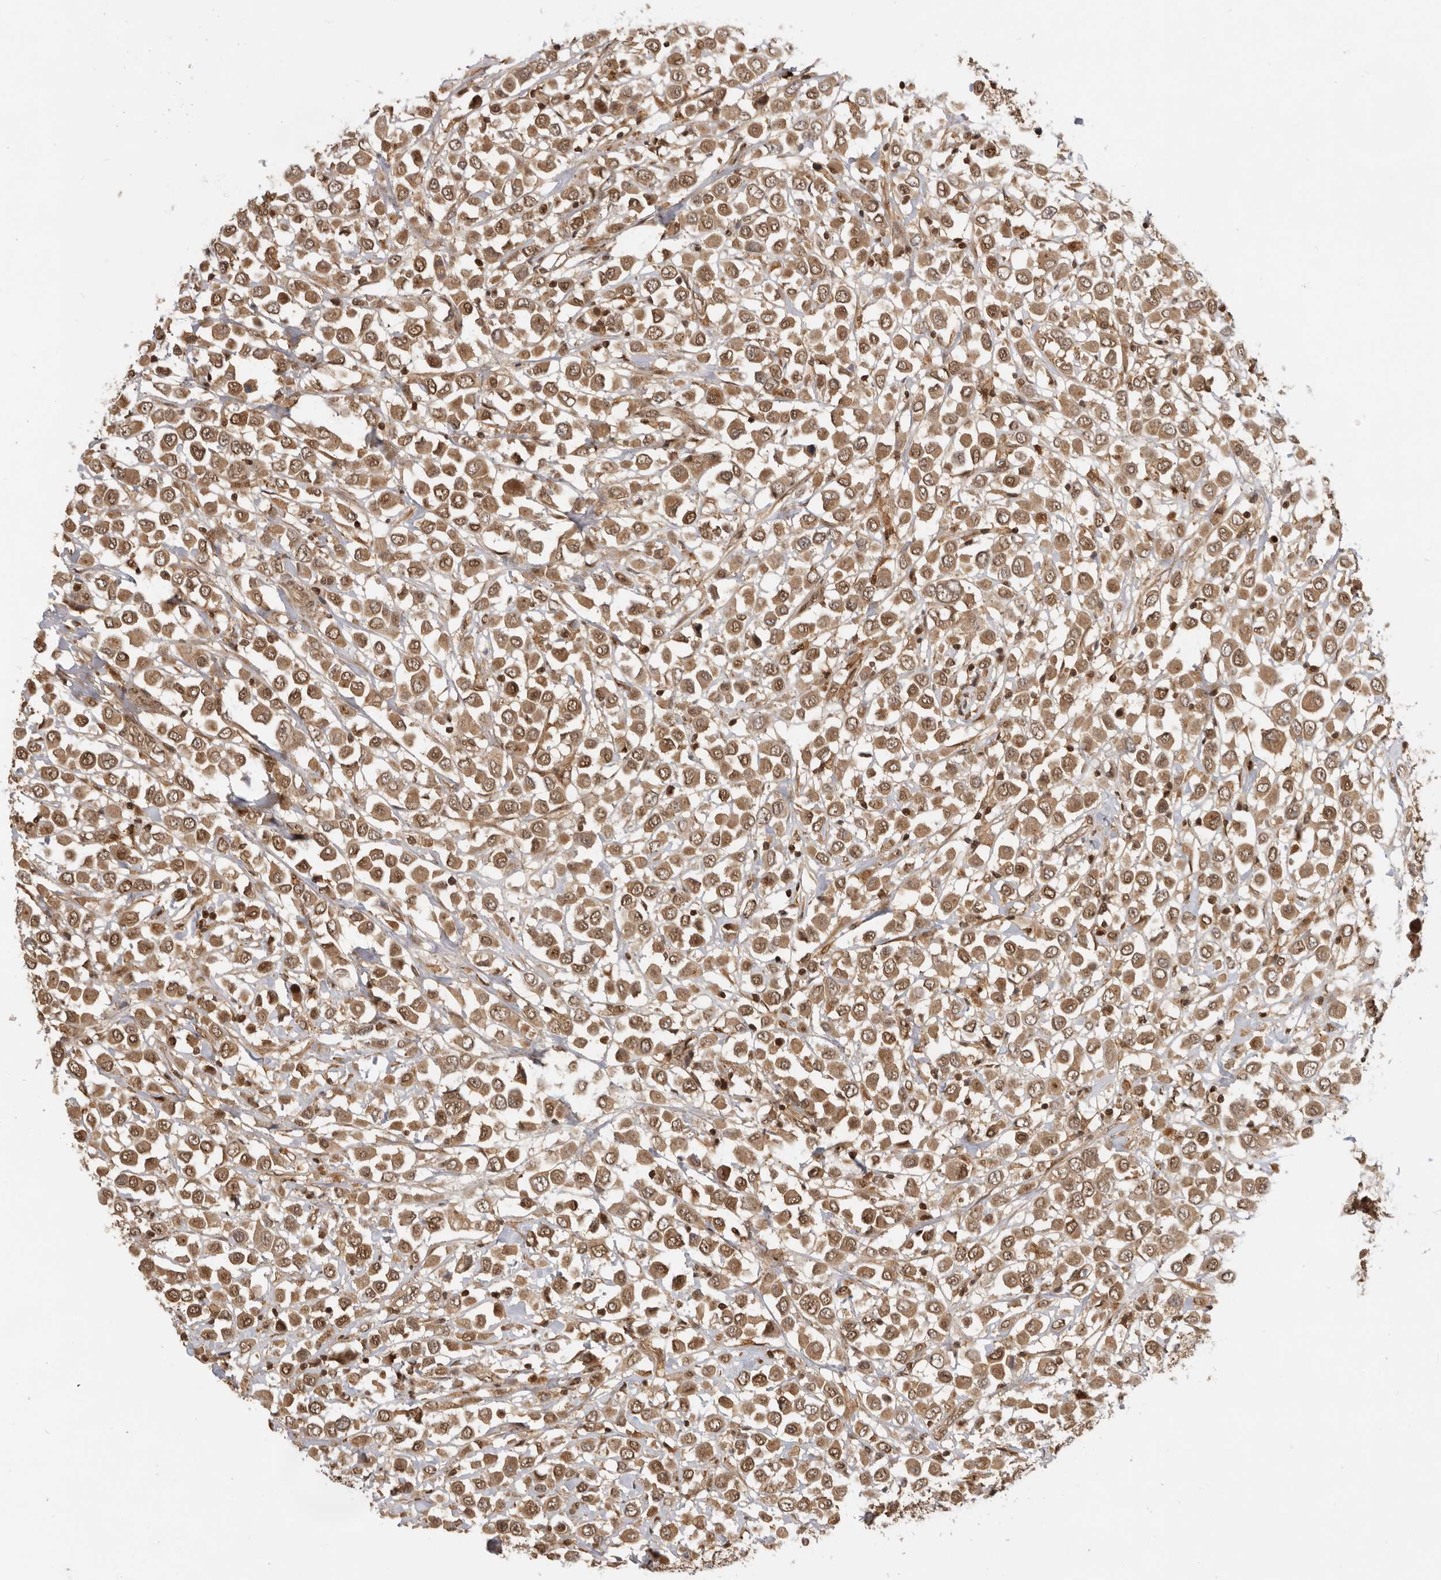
{"staining": {"intensity": "moderate", "quantity": ">75%", "location": "cytoplasmic/membranous,nuclear"}, "tissue": "breast cancer", "cell_type": "Tumor cells", "image_type": "cancer", "snomed": [{"axis": "morphology", "description": "Duct carcinoma"}, {"axis": "topography", "description": "Breast"}], "caption": "Human breast invasive ductal carcinoma stained with a brown dye shows moderate cytoplasmic/membranous and nuclear positive expression in approximately >75% of tumor cells.", "gene": "ADPRS", "patient": {"sex": "female", "age": 61}}